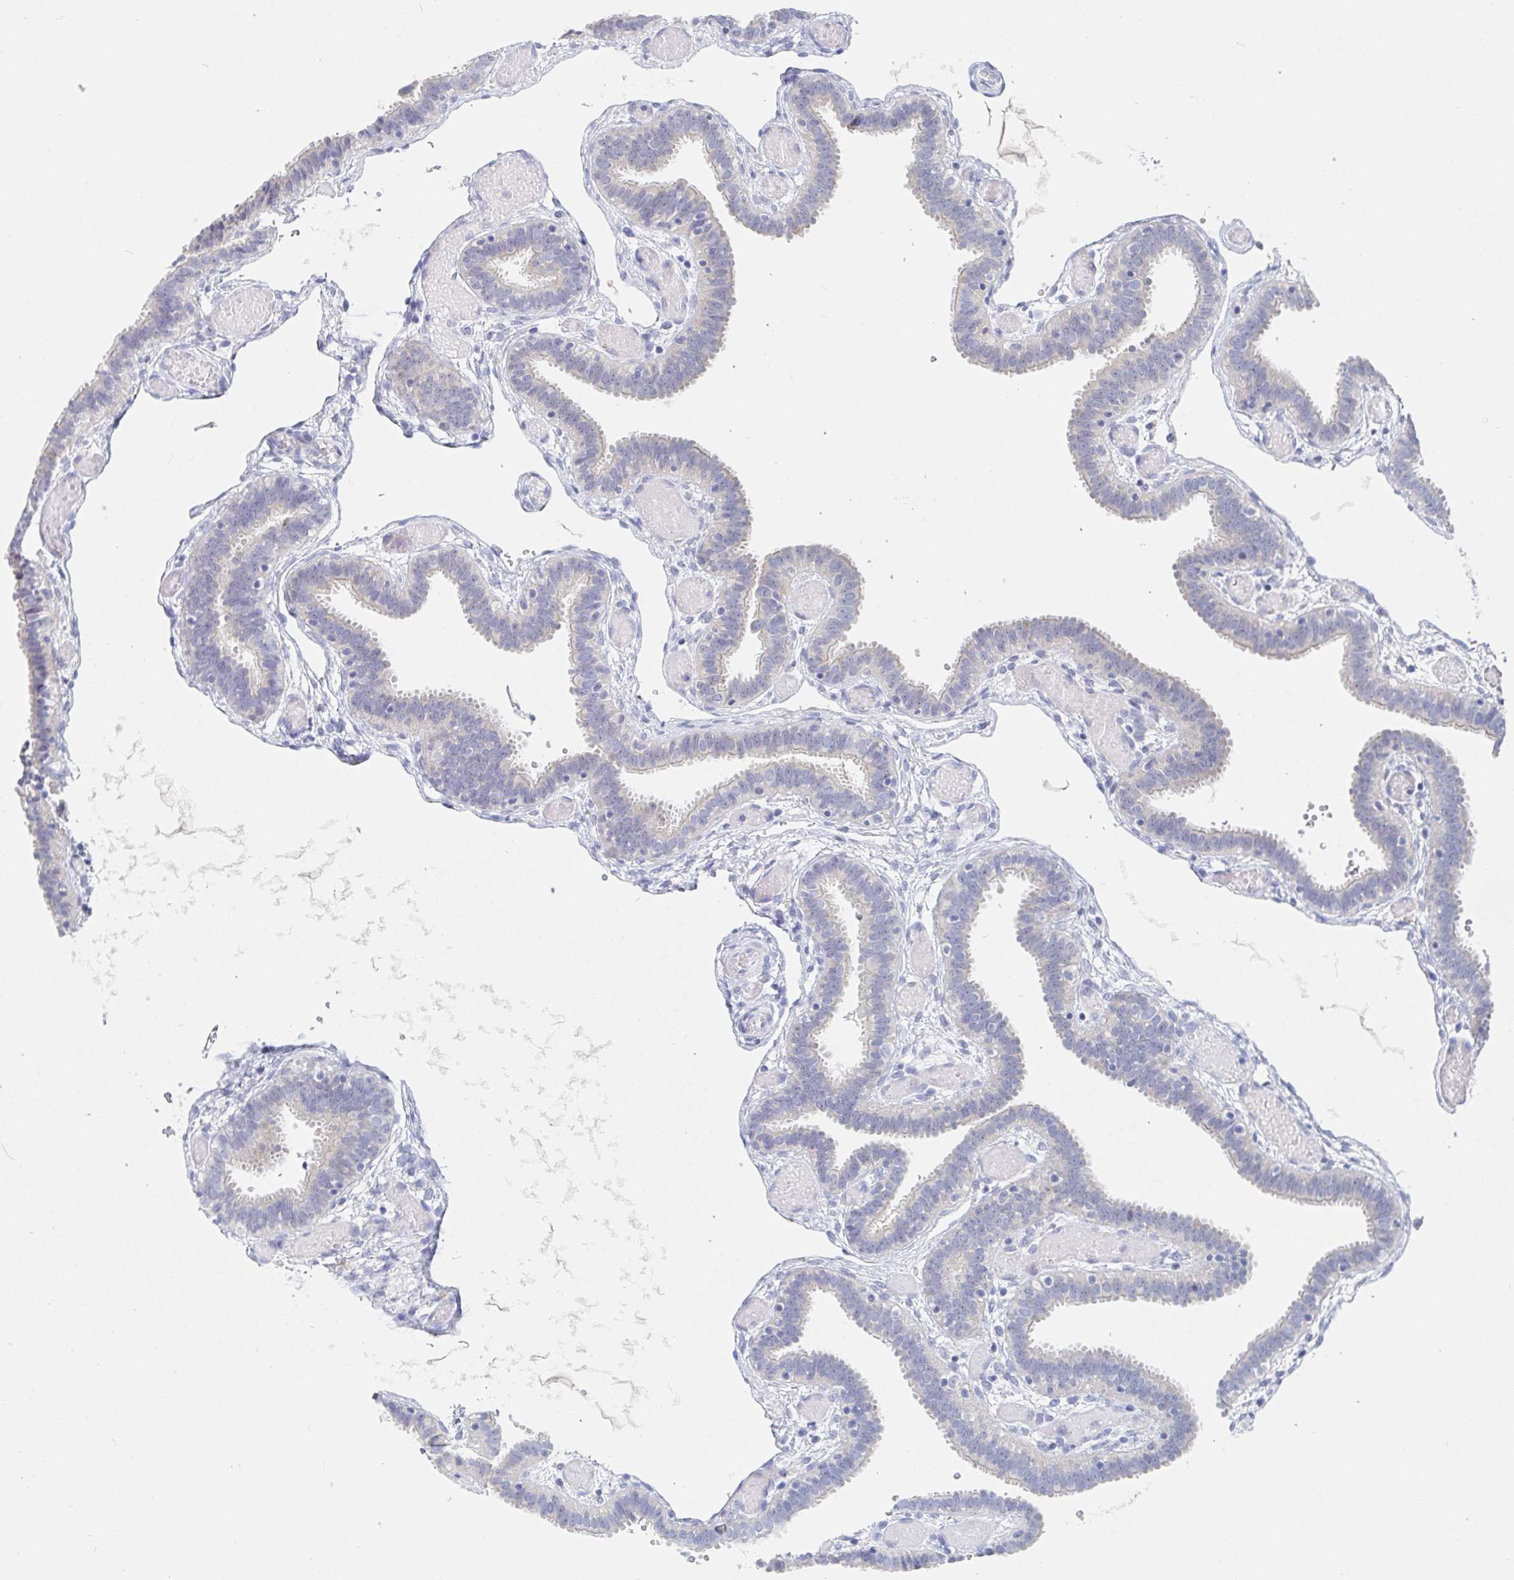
{"staining": {"intensity": "weak", "quantity": "<25%", "location": "cytoplasmic/membranous"}, "tissue": "fallopian tube", "cell_type": "Glandular cells", "image_type": "normal", "snomed": [{"axis": "morphology", "description": "Normal tissue, NOS"}, {"axis": "topography", "description": "Fallopian tube"}], "caption": "This is an immunohistochemistry photomicrograph of benign human fallopian tube. There is no staining in glandular cells.", "gene": "ZNF100", "patient": {"sex": "female", "age": 37}}